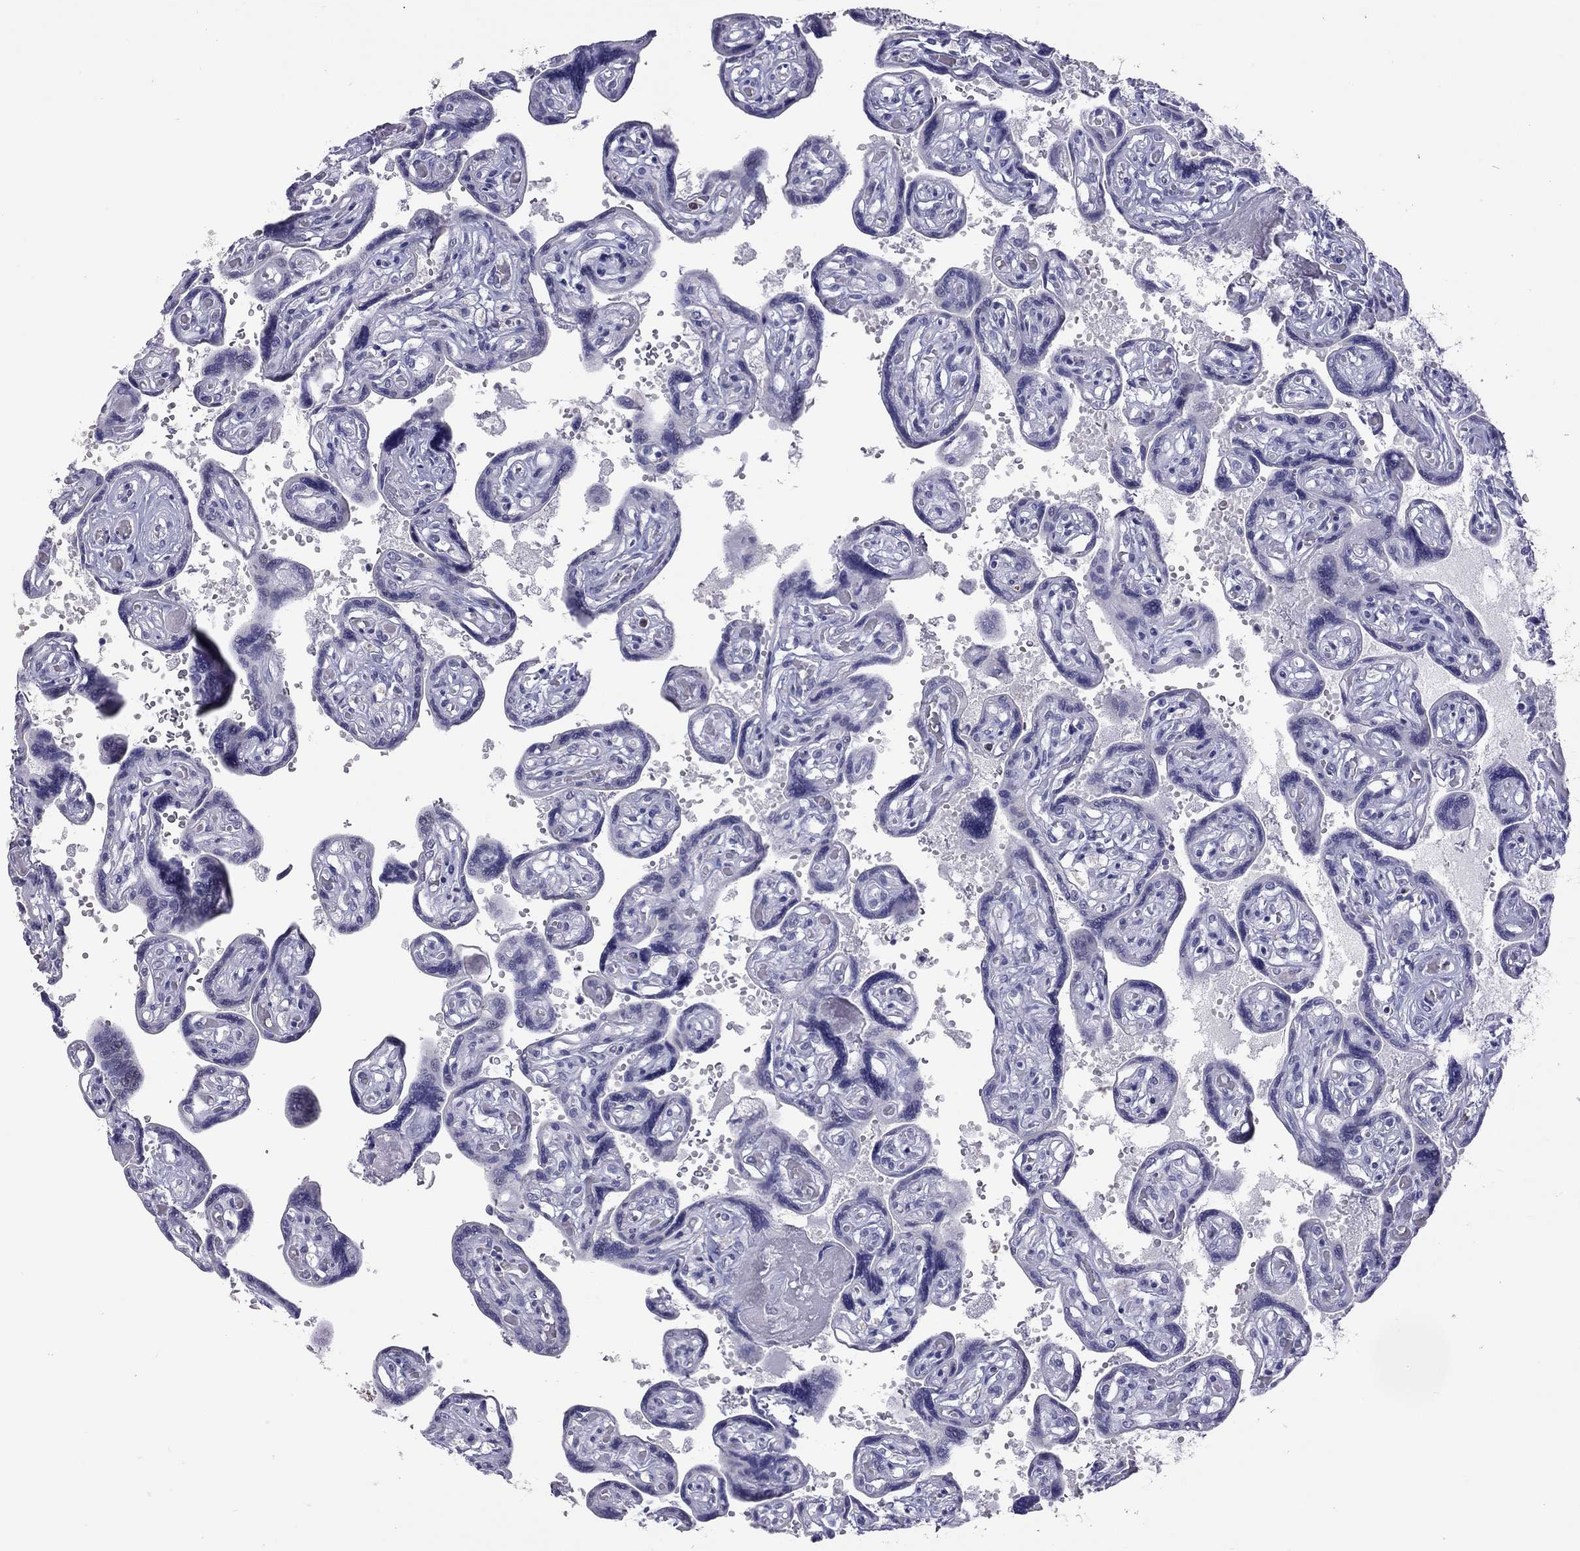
{"staining": {"intensity": "negative", "quantity": "none", "location": "none"}, "tissue": "placenta", "cell_type": "Decidual cells", "image_type": "normal", "snomed": [{"axis": "morphology", "description": "Normal tissue, NOS"}, {"axis": "topography", "description": "Placenta"}], "caption": "Immunohistochemistry (IHC) of benign placenta exhibits no expression in decidual cells.", "gene": "SLAMF1", "patient": {"sex": "female", "age": 32}}